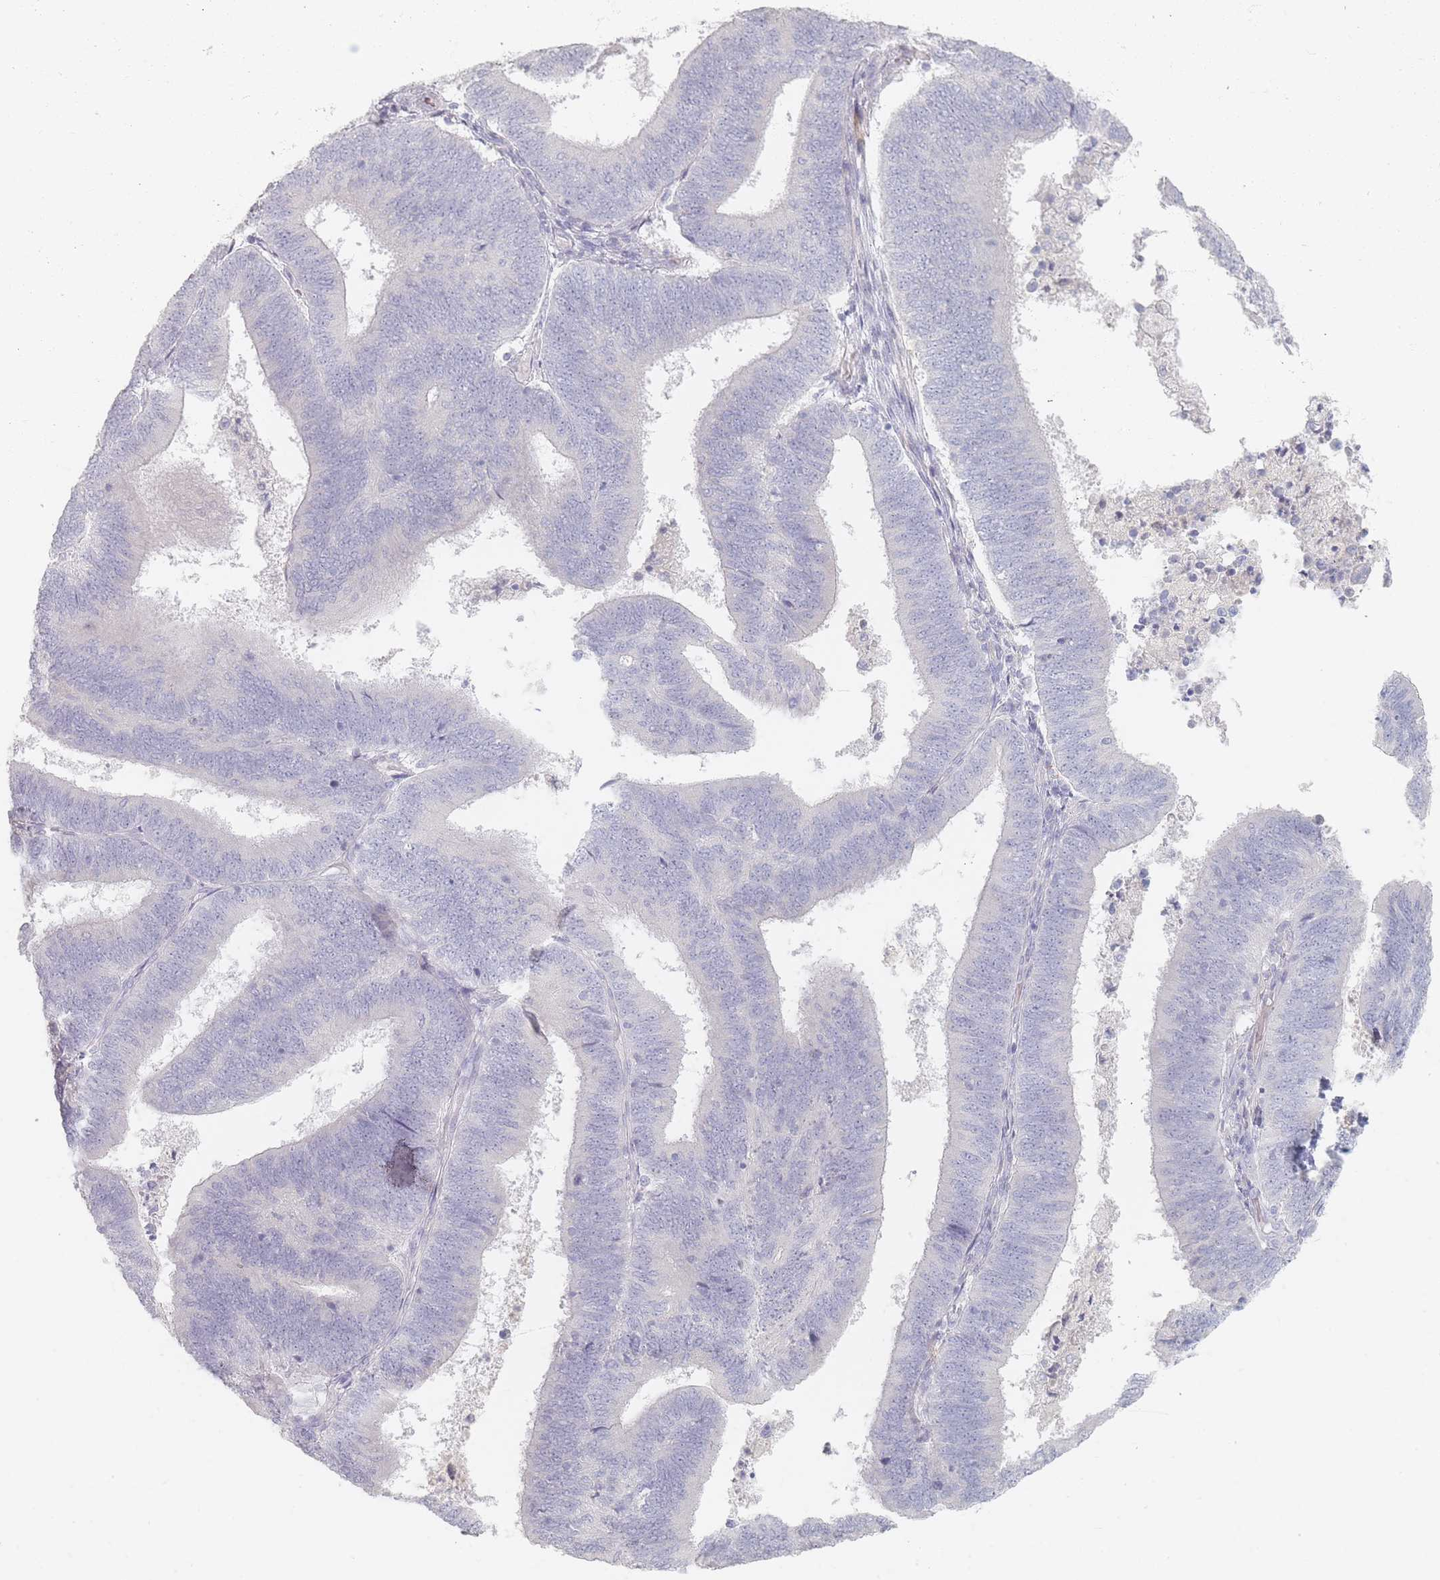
{"staining": {"intensity": "negative", "quantity": "none", "location": "none"}, "tissue": "endometrial cancer", "cell_type": "Tumor cells", "image_type": "cancer", "snomed": [{"axis": "morphology", "description": "Adenocarcinoma, NOS"}, {"axis": "topography", "description": "Endometrium"}], "caption": "There is no significant expression in tumor cells of adenocarcinoma (endometrial).", "gene": "CD37", "patient": {"sex": "female", "age": 70}}